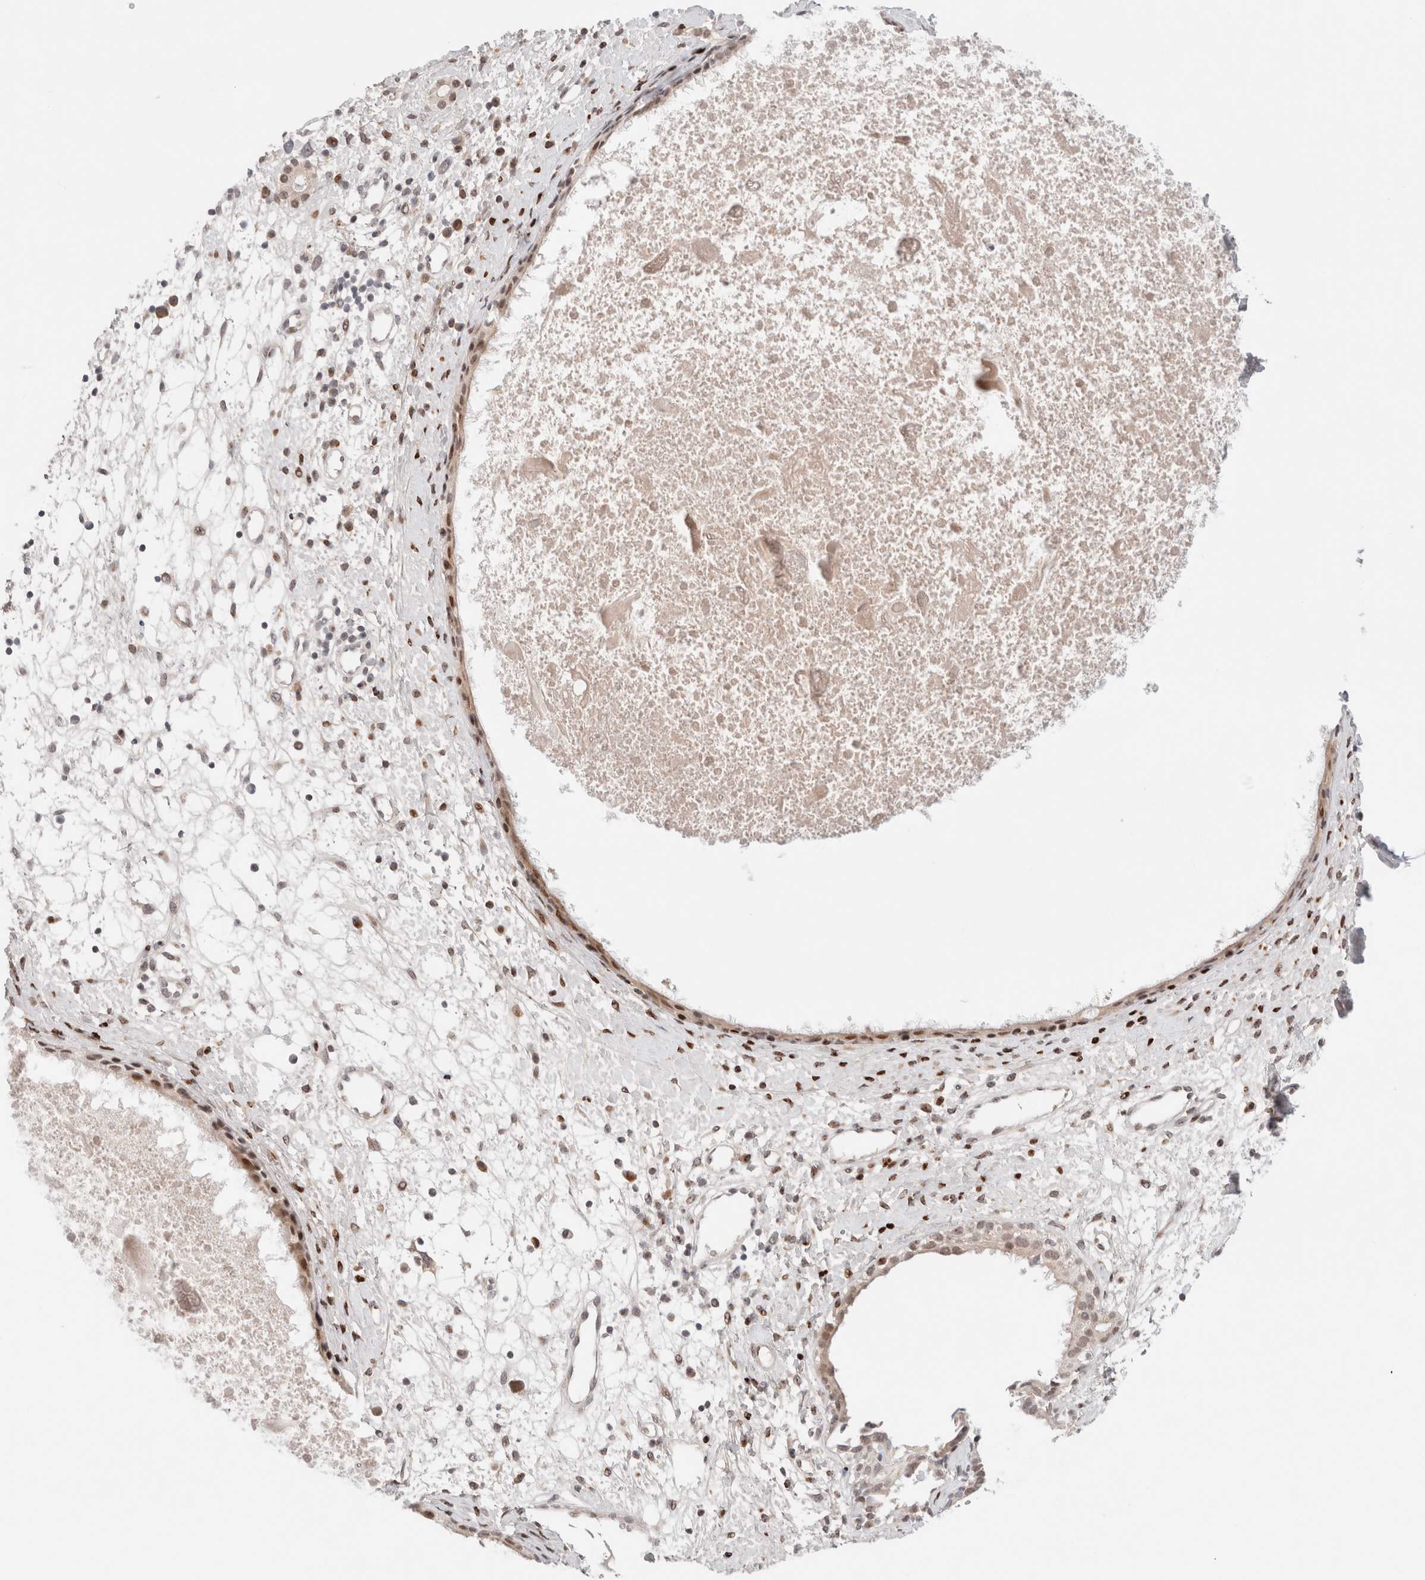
{"staining": {"intensity": "moderate", "quantity": ">75%", "location": "cytoplasmic/membranous,nuclear"}, "tissue": "nasopharynx", "cell_type": "Respiratory epithelial cells", "image_type": "normal", "snomed": [{"axis": "morphology", "description": "Normal tissue, NOS"}, {"axis": "topography", "description": "Nasopharynx"}], "caption": "IHC of benign human nasopharynx shows medium levels of moderate cytoplasmic/membranous,nuclear expression in approximately >75% of respiratory epithelial cells.", "gene": "ERI3", "patient": {"sex": "male", "age": 22}}